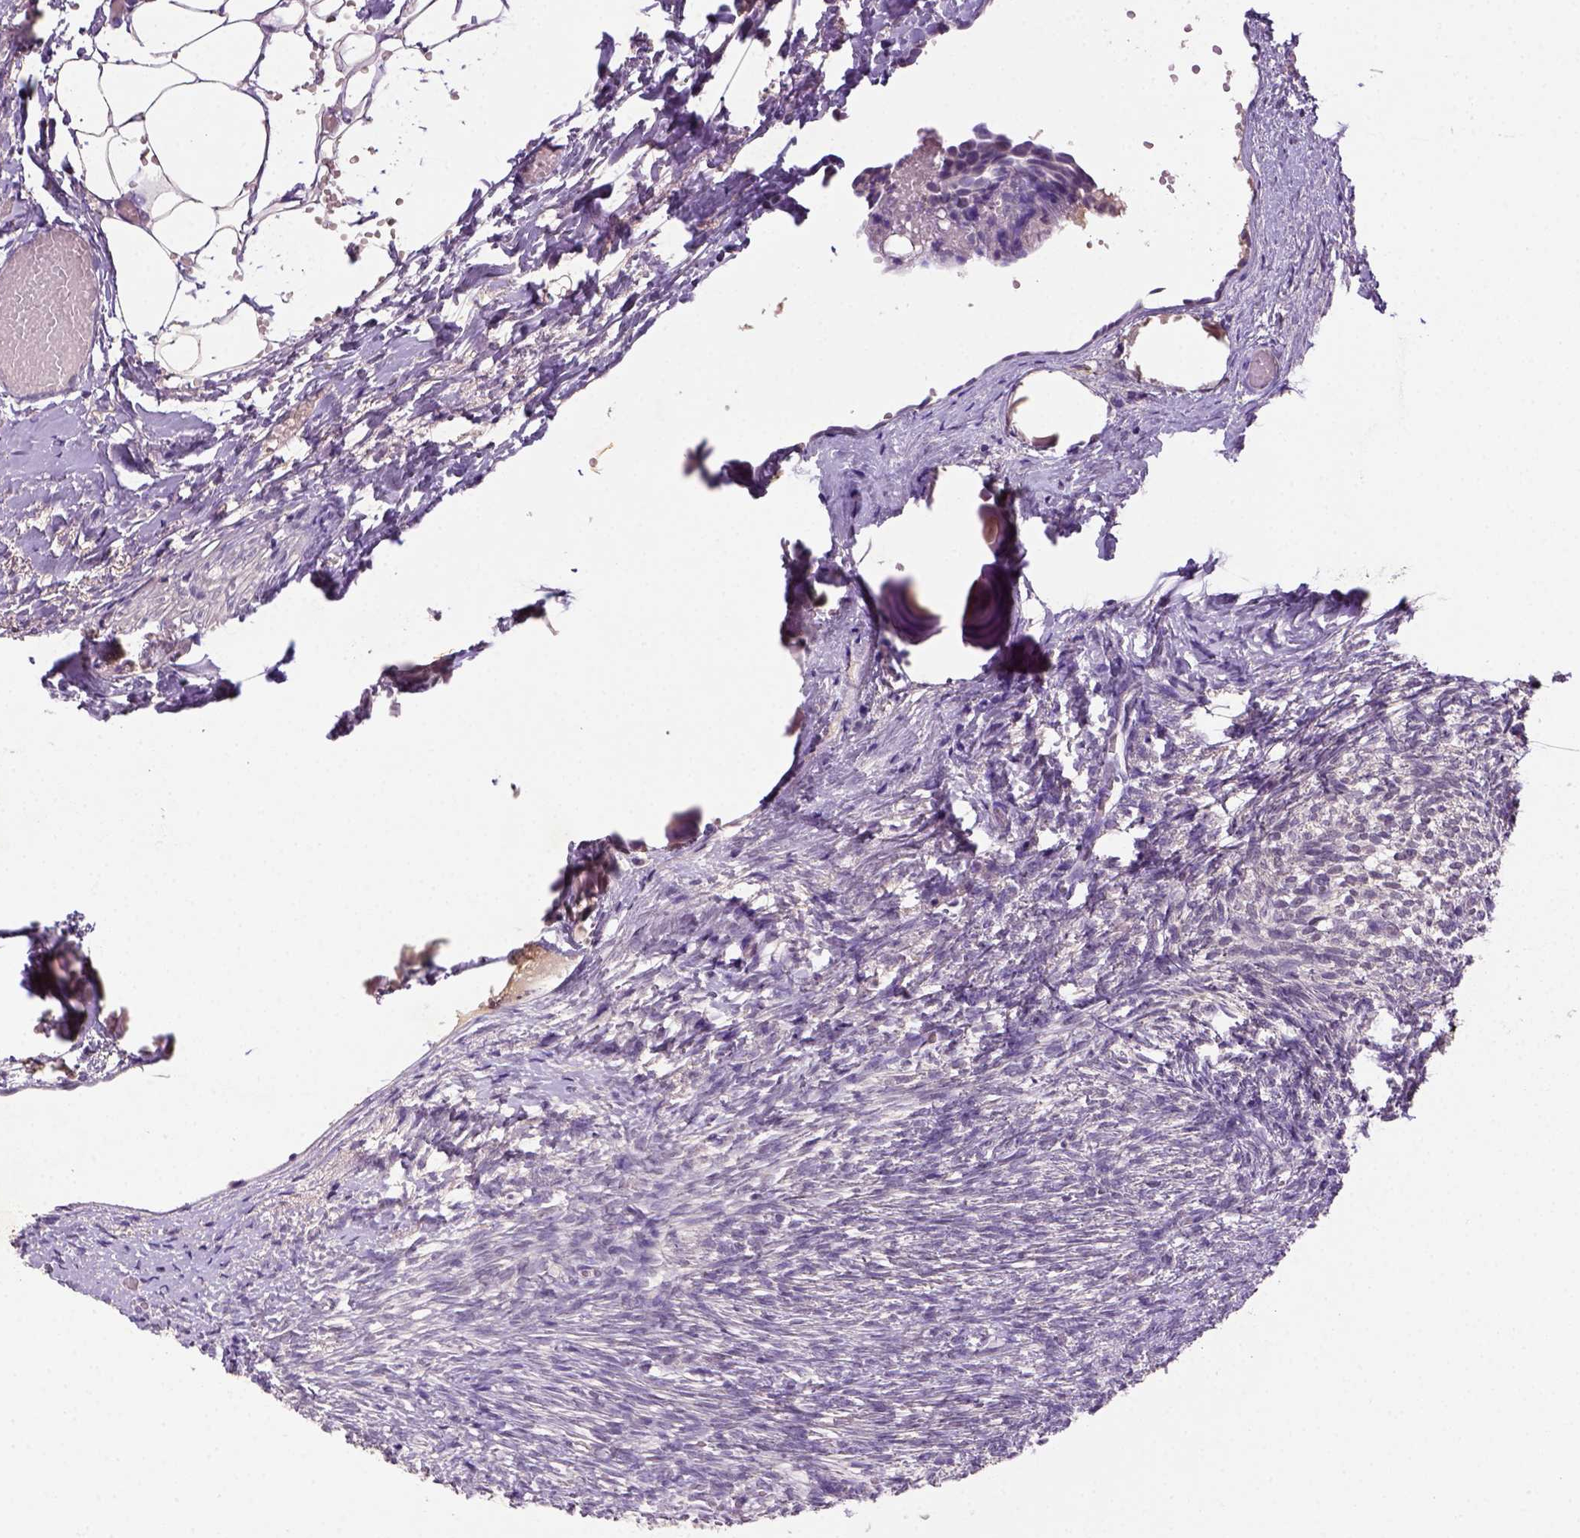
{"staining": {"intensity": "negative", "quantity": "none", "location": "none"}, "tissue": "ovary", "cell_type": "Follicle cells", "image_type": "normal", "snomed": [{"axis": "morphology", "description": "Normal tissue, NOS"}, {"axis": "topography", "description": "Ovary"}], "caption": "Protein analysis of unremarkable ovary shows no significant staining in follicle cells. The staining was performed using DAB (3,3'-diaminobenzidine) to visualize the protein expression in brown, while the nuclei were stained in blue with hematoxylin (Magnification: 20x).", "gene": "NLGN2", "patient": {"sex": "female", "age": 46}}